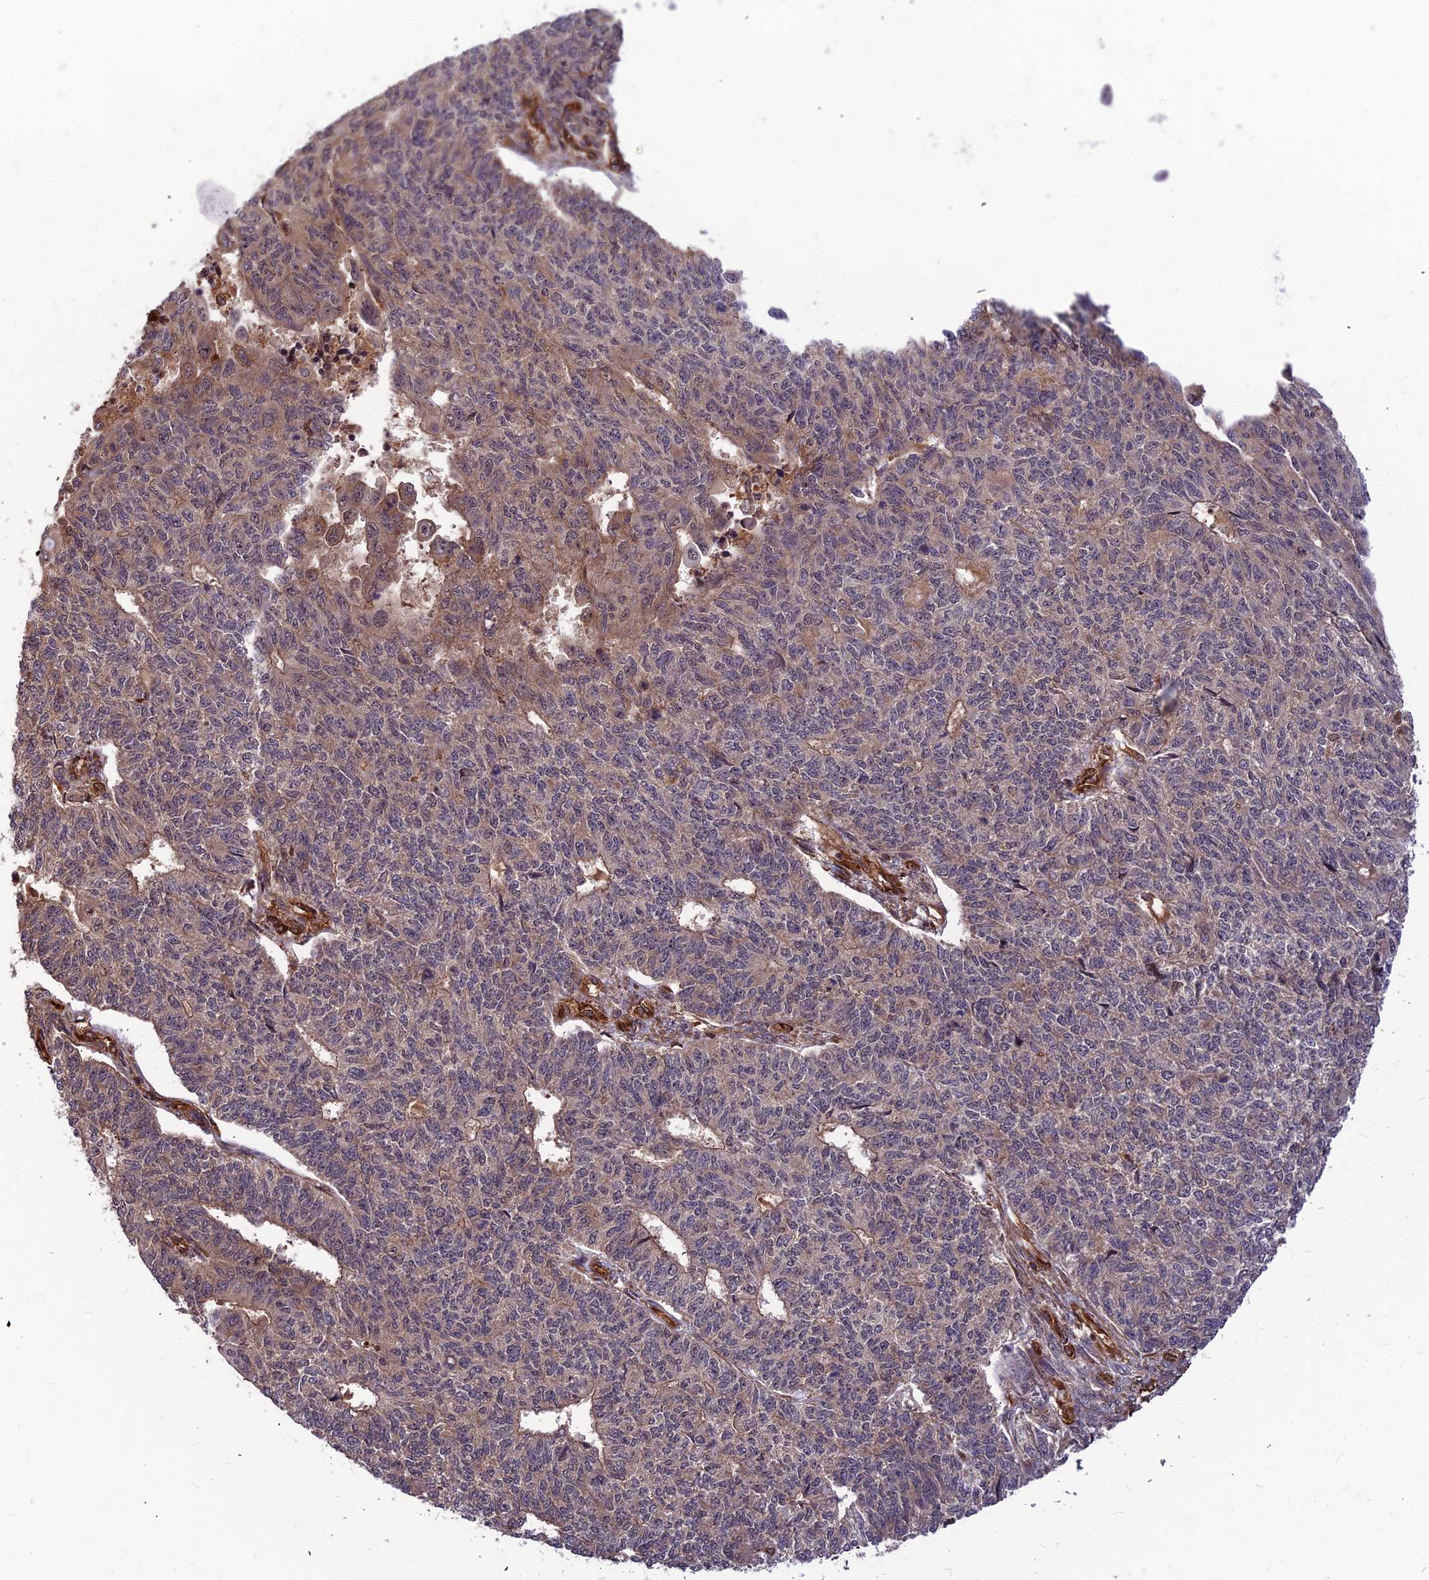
{"staining": {"intensity": "weak", "quantity": "25%-75%", "location": "cytoplasmic/membranous"}, "tissue": "endometrial cancer", "cell_type": "Tumor cells", "image_type": "cancer", "snomed": [{"axis": "morphology", "description": "Adenocarcinoma, NOS"}, {"axis": "topography", "description": "Endometrium"}], "caption": "This photomicrograph shows endometrial cancer stained with immunohistochemistry to label a protein in brown. The cytoplasmic/membranous of tumor cells show weak positivity for the protein. Nuclei are counter-stained blue.", "gene": "ZNF467", "patient": {"sex": "female", "age": 32}}